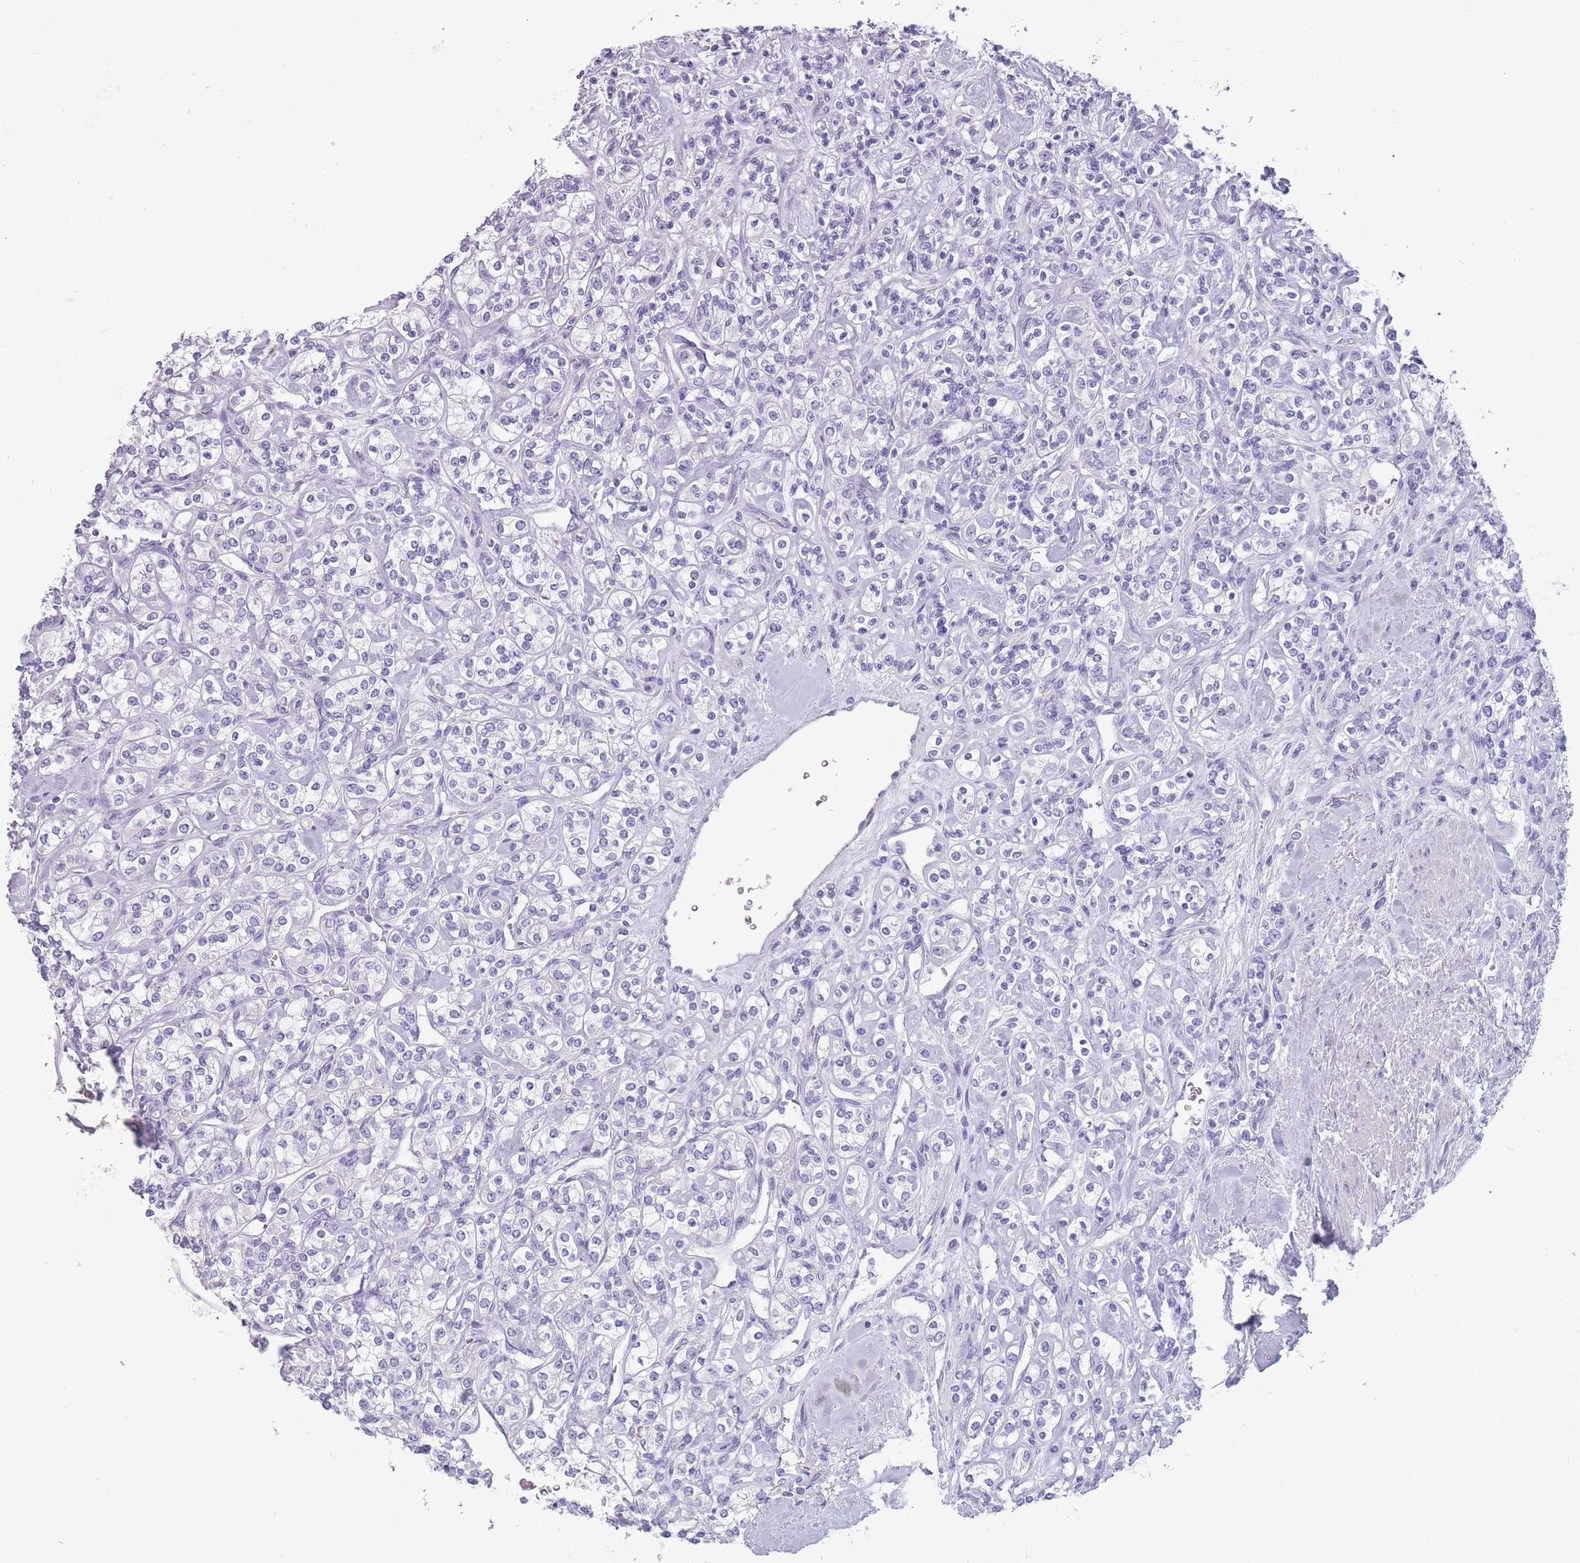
{"staining": {"intensity": "negative", "quantity": "none", "location": "none"}, "tissue": "renal cancer", "cell_type": "Tumor cells", "image_type": "cancer", "snomed": [{"axis": "morphology", "description": "Adenocarcinoma, NOS"}, {"axis": "topography", "description": "Kidney"}], "caption": "Renal adenocarcinoma stained for a protein using immunohistochemistry (IHC) demonstrates no expression tumor cells.", "gene": "CCNO", "patient": {"sex": "male", "age": 77}}